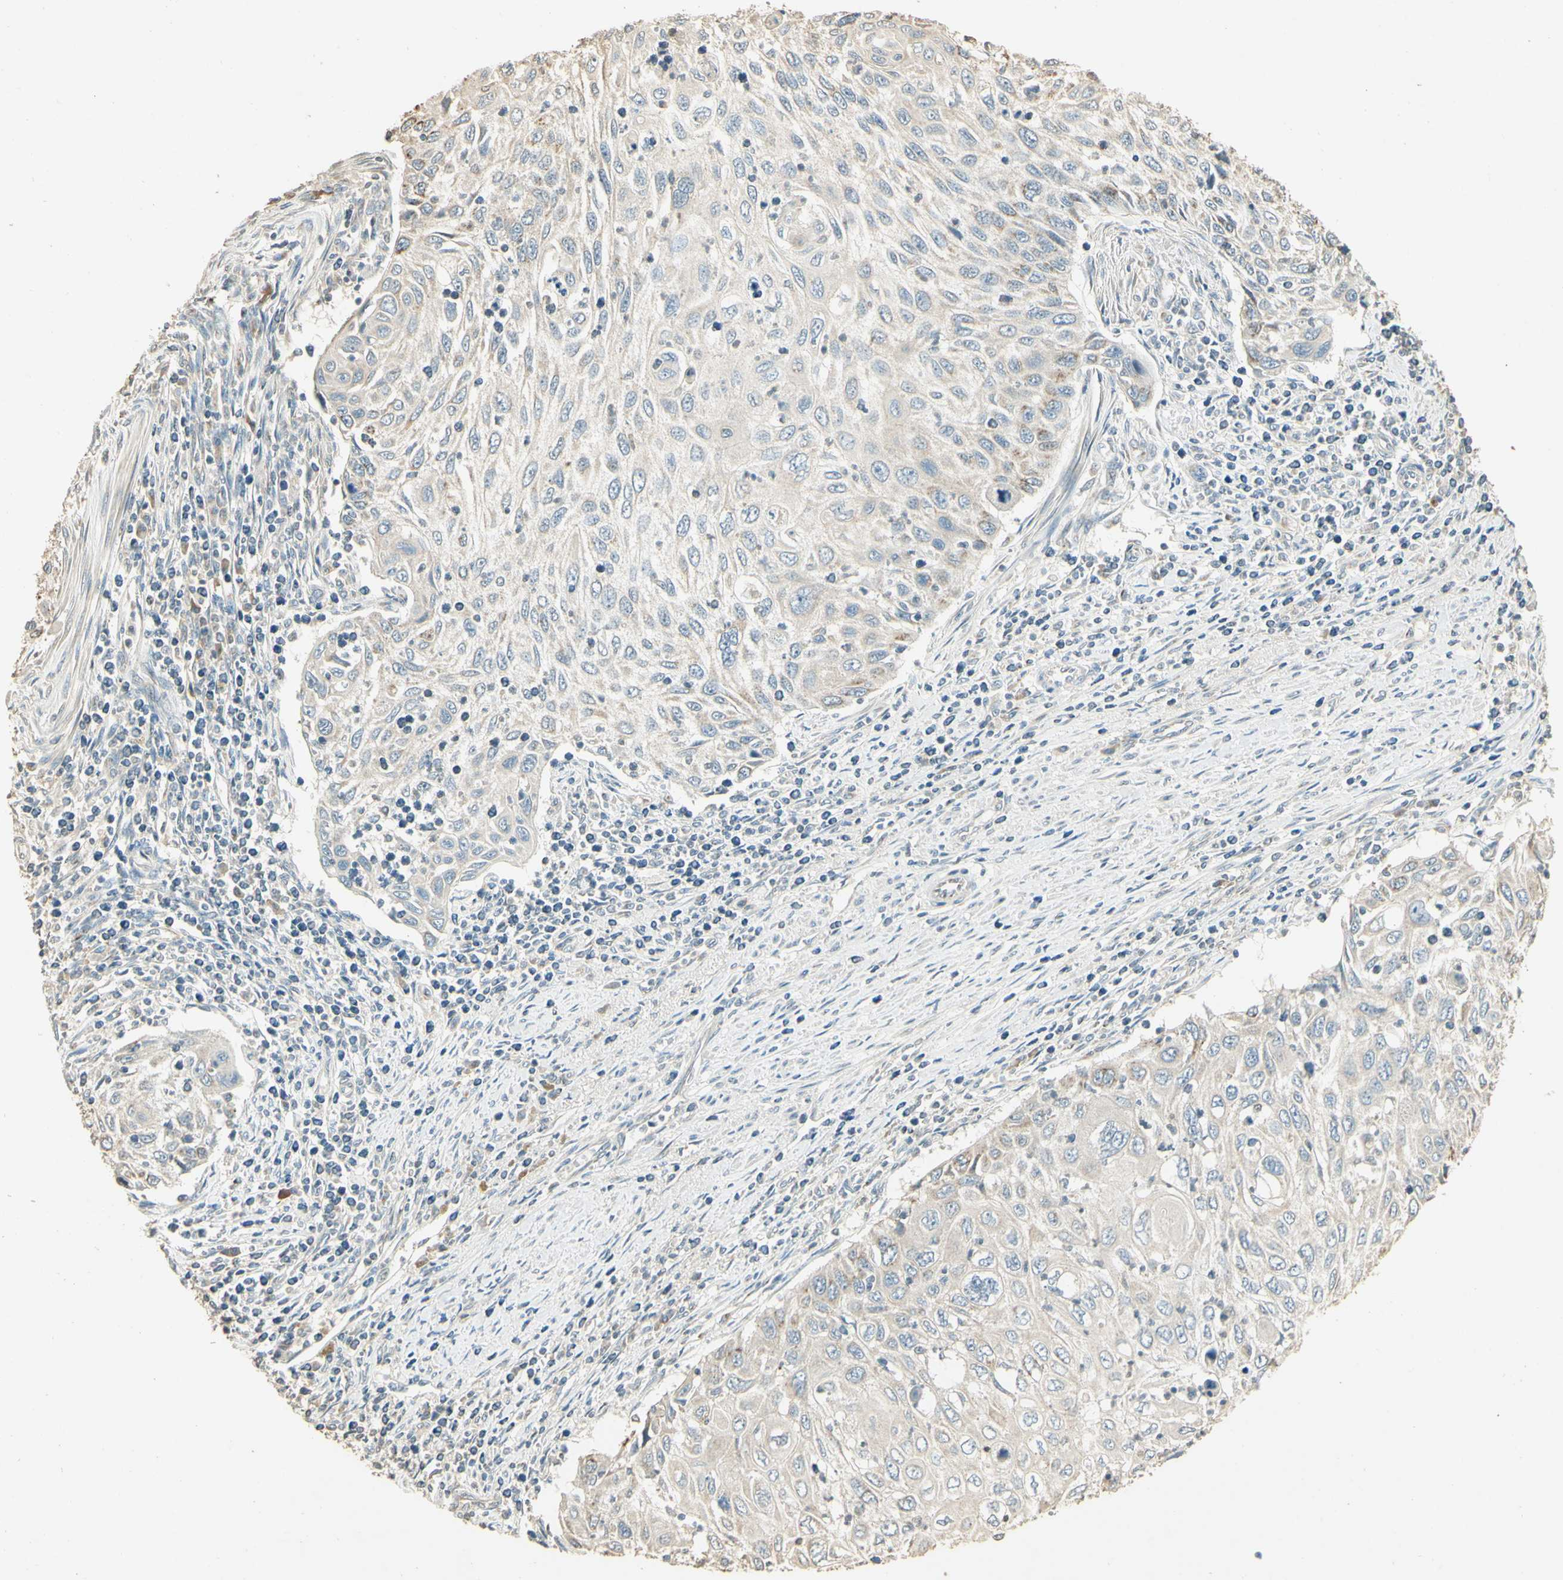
{"staining": {"intensity": "weak", "quantity": "<25%", "location": "cytoplasmic/membranous"}, "tissue": "cervical cancer", "cell_type": "Tumor cells", "image_type": "cancer", "snomed": [{"axis": "morphology", "description": "Squamous cell carcinoma, NOS"}, {"axis": "topography", "description": "Cervix"}], "caption": "Immunohistochemical staining of cervical cancer (squamous cell carcinoma) shows no significant positivity in tumor cells.", "gene": "UXS1", "patient": {"sex": "female", "age": 70}}